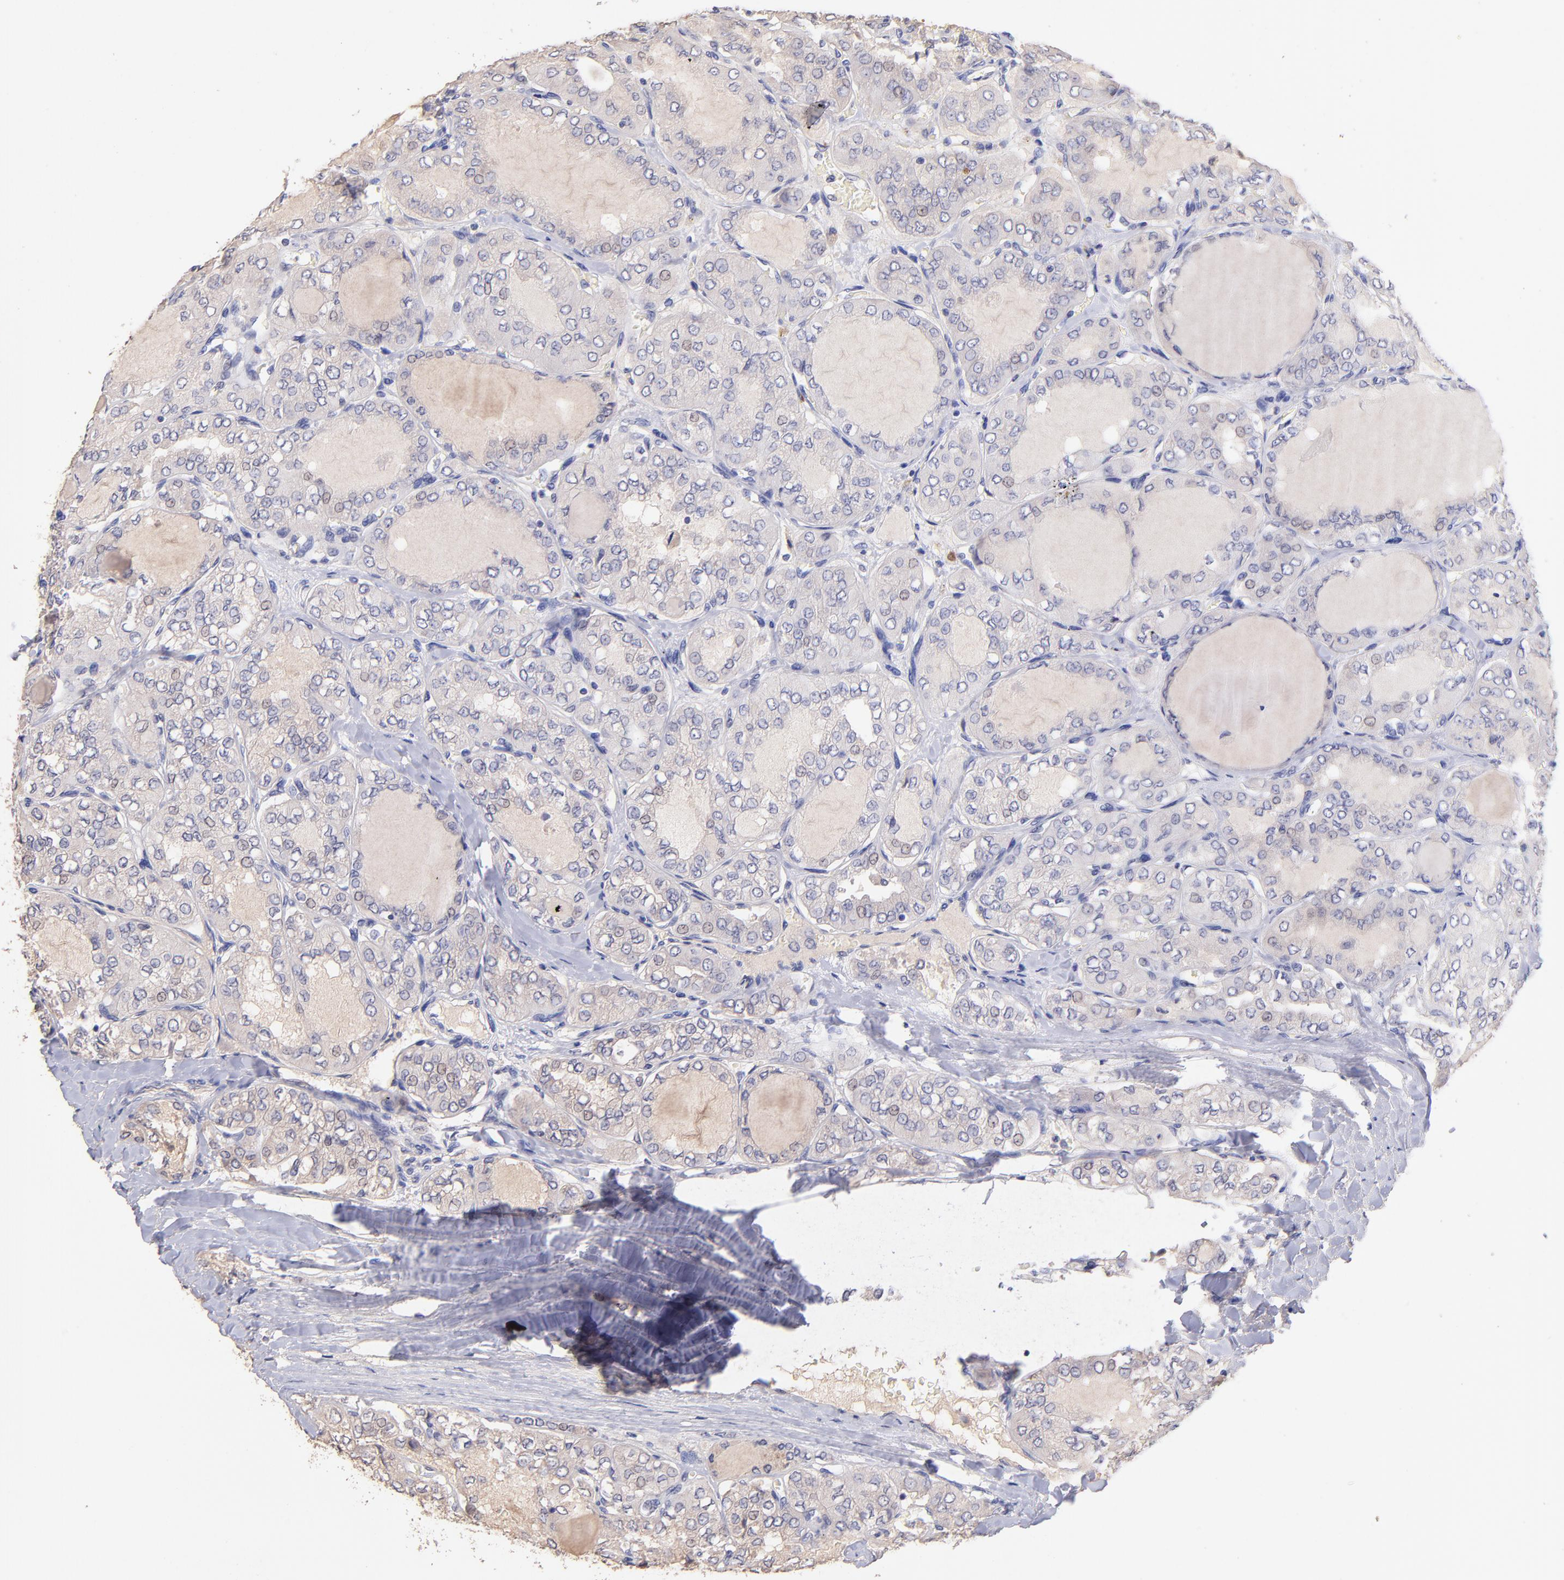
{"staining": {"intensity": "negative", "quantity": "none", "location": "none"}, "tissue": "thyroid cancer", "cell_type": "Tumor cells", "image_type": "cancer", "snomed": [{"axis": "morphology", "description": "Papillary adenocarcinoma, NOS"}, {"axis": "topography", "description": "Thyroid gland"}], "caption": "Micrograph shows no protein expression in tumor cells of papillary adenocarcinoma (thyroid) tissue.", "gene": "RNASEL", "patient": {"sex": "male", "age": 20}}